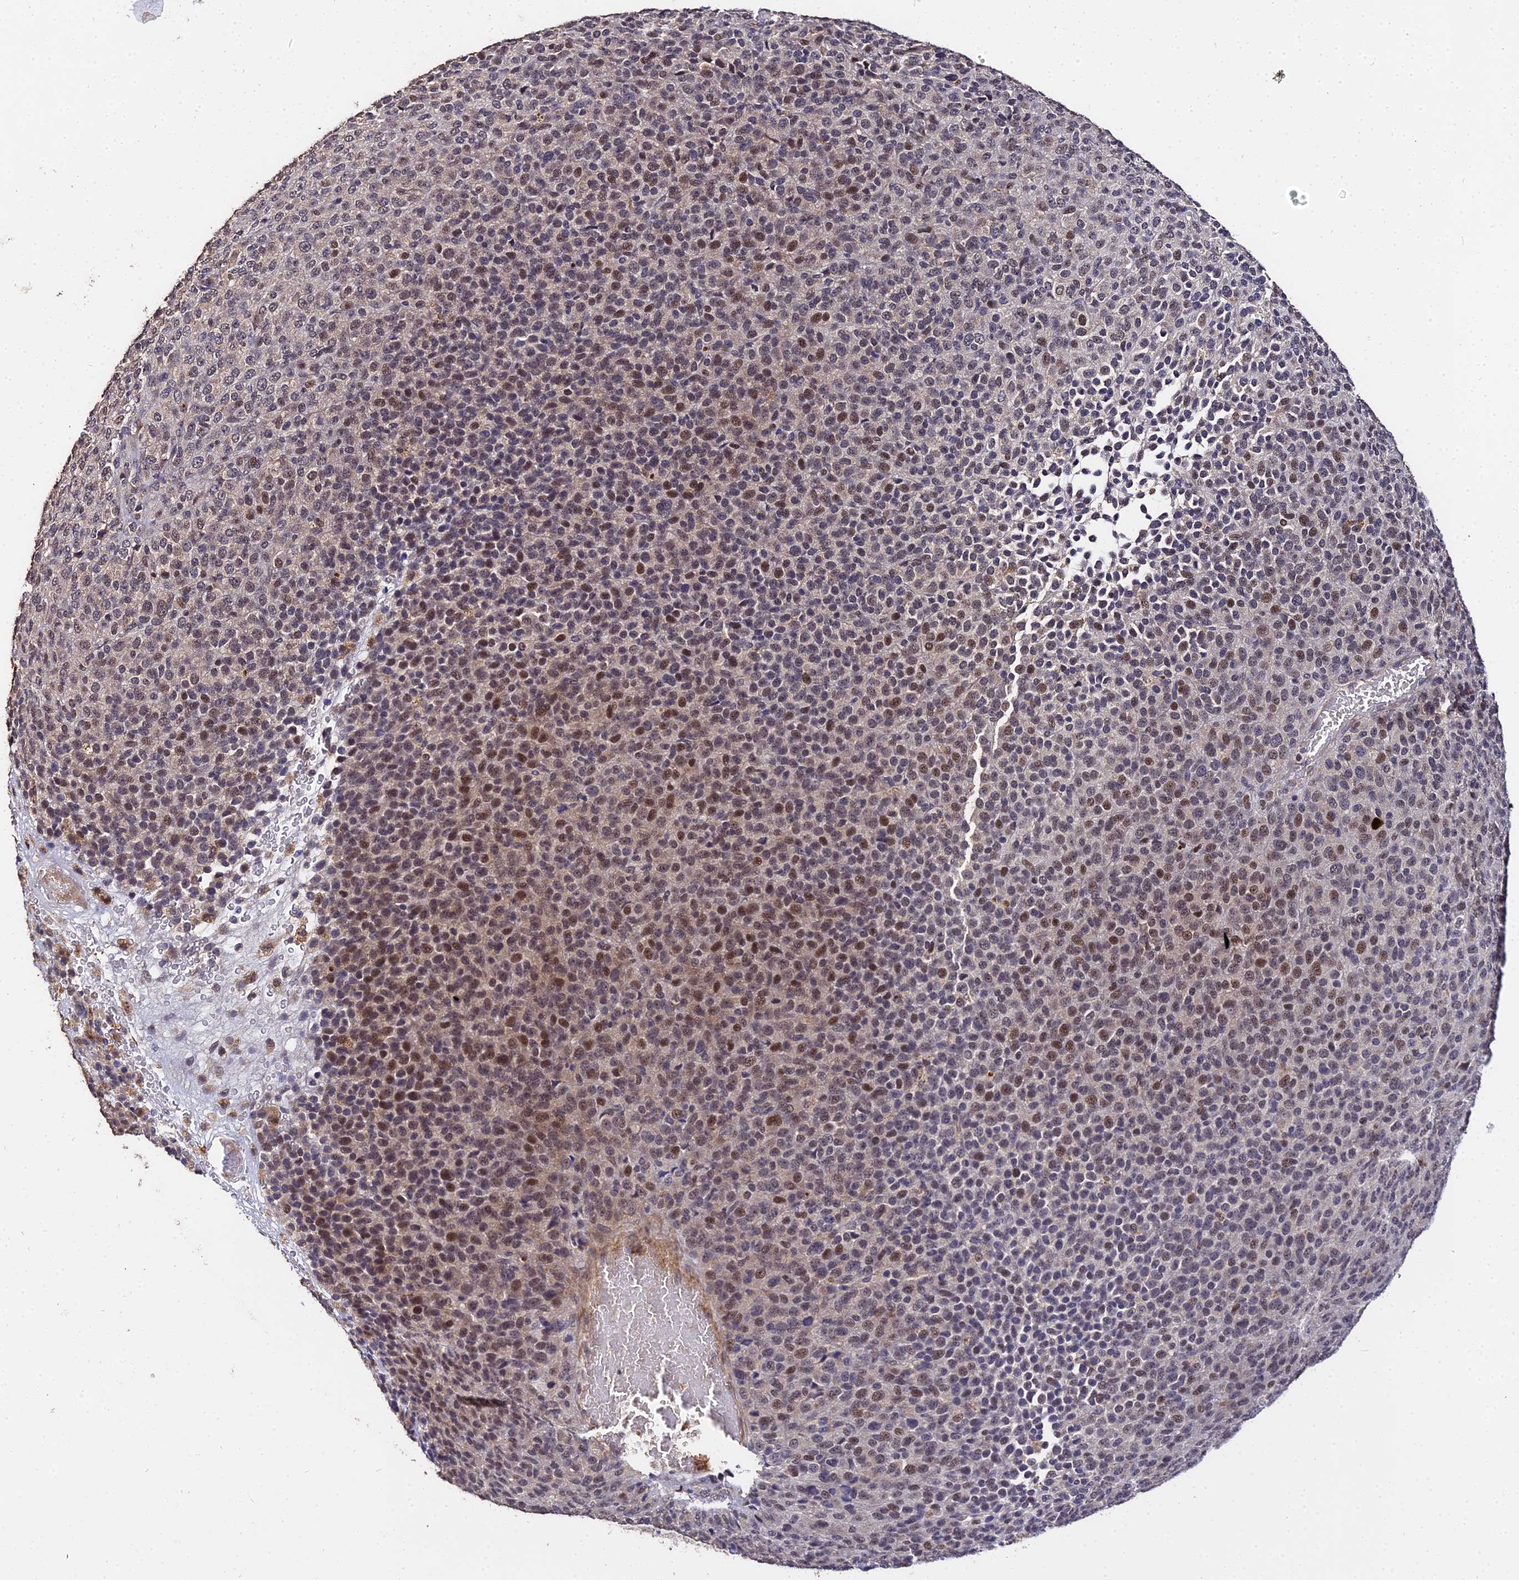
{"staining": {"intensity": "moderate", "quantity": ">75%", "location": "nuclear"}, "tissue": "melanoma", "cell_type": "Tumor cells", "image_type": "cancer", "snomed": [{"axis": "morphology", "description": "Malignant melanoma, Metastatic site"}, {"axis": "topography", "description": "Brain"}], "caption": "Malignant melanoma (metastatic site) was stained to show a protein in brown. There is medium levels of moderate nuclear staining in approximately >75% of tumor cells.", "gene": "LSM5", "patient": {"sex": "female", "age": 56}}